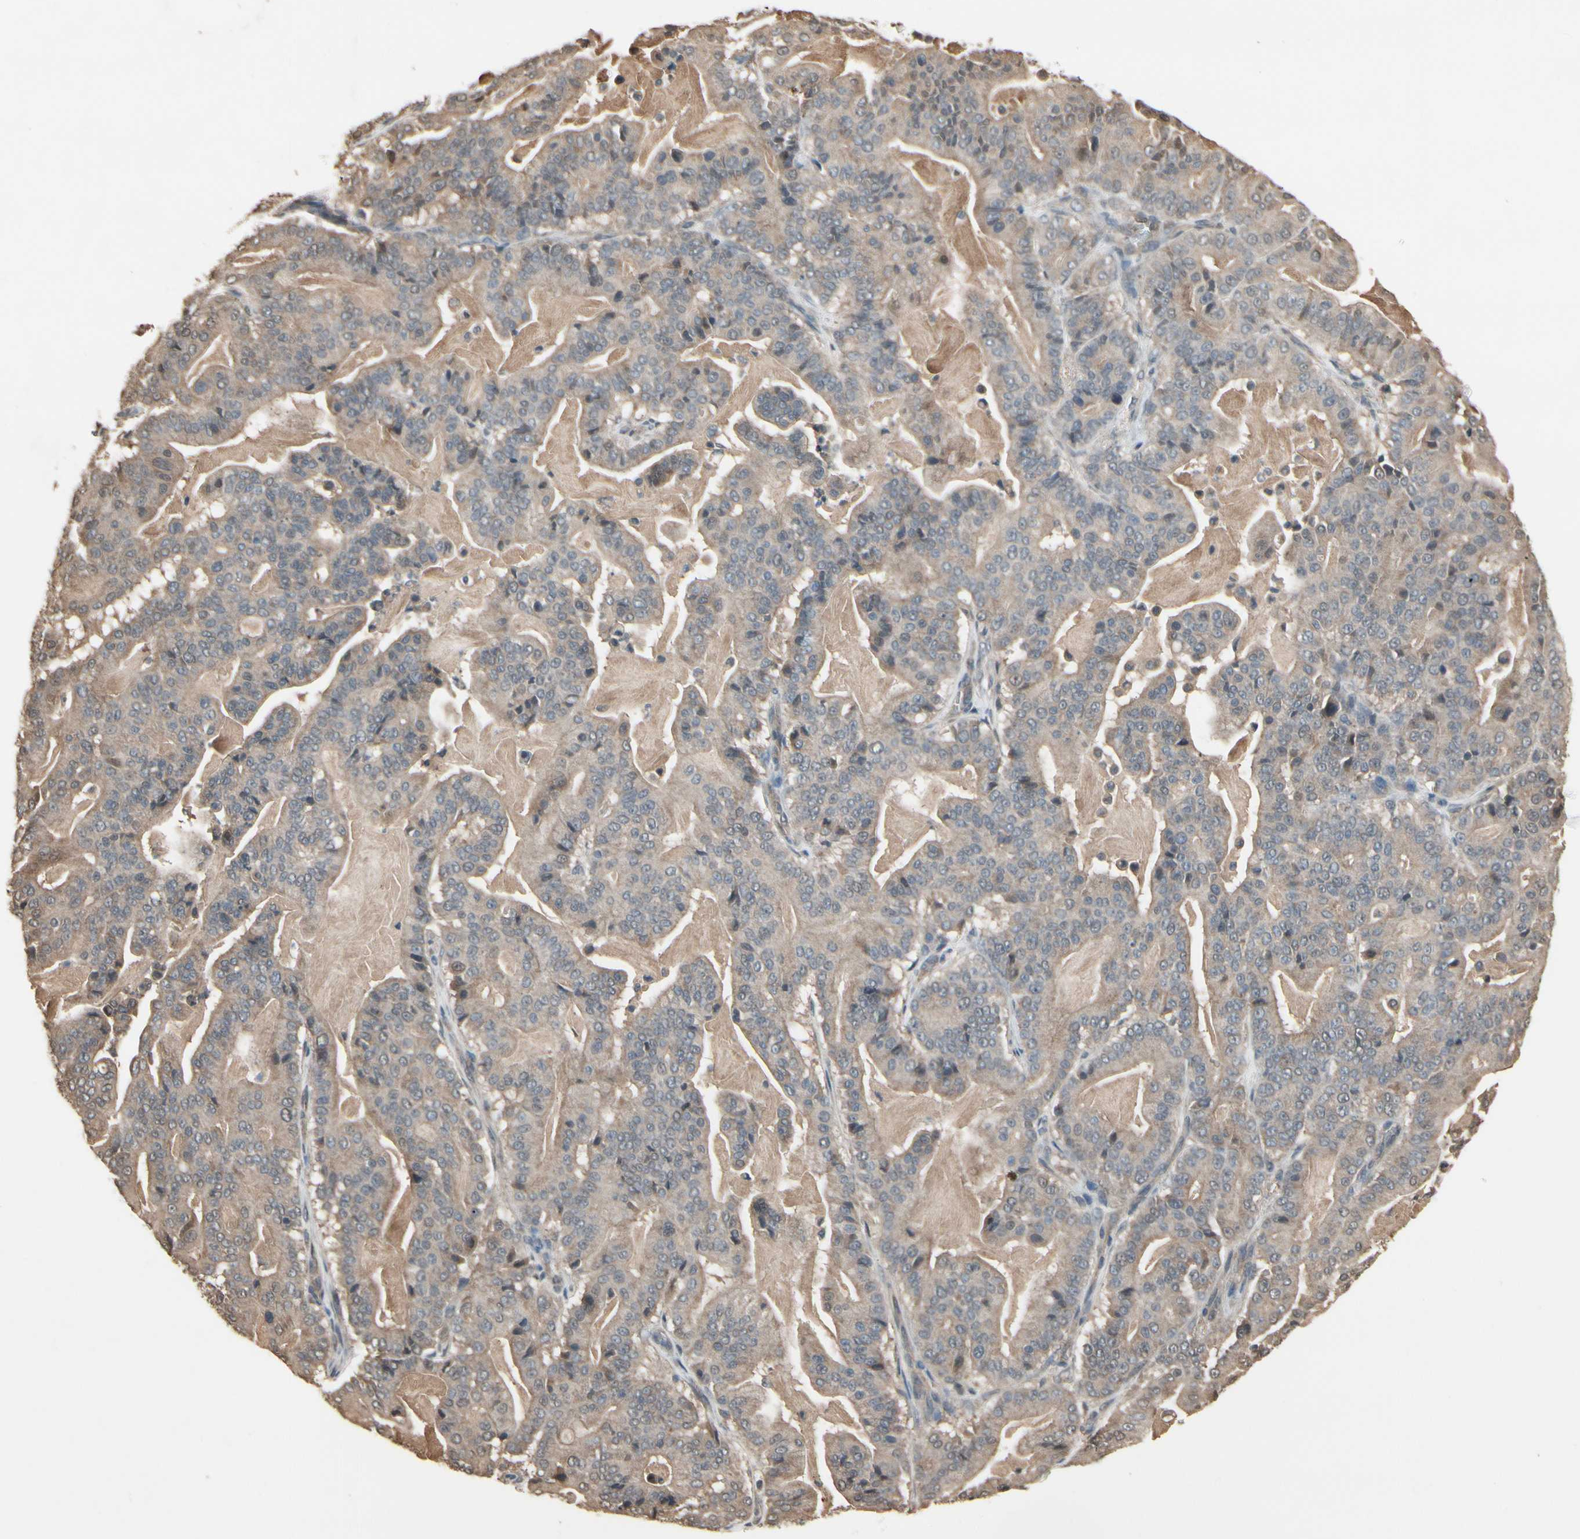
{"staining": {"intensity": "weak", "quantity": ">75%", "location": "cytoplasmic/membranous"}, "tissue": "pancreatic cancer", "cell_type": "Tumor cells", "image_type": "cancer", "snomed": [{"axis": "morphology", "description": "Adenocarcinoma, NOS"}, {"axis": "topography", "description": "Pancreas"}], "caption": "The image displays staining of pancreatic adenocarcinoma, revealing weak cytoplasmic/membranous protein positivity (brown color) within tumor cells. The staining was performed using DAB (3,3'-diaminobenzidine), with brown indicating positive protein expression. Nuclei are stained blue with hematoxylin.", "gene": "PNPLA7", "patient": {"sex": "male", "age": 63}}